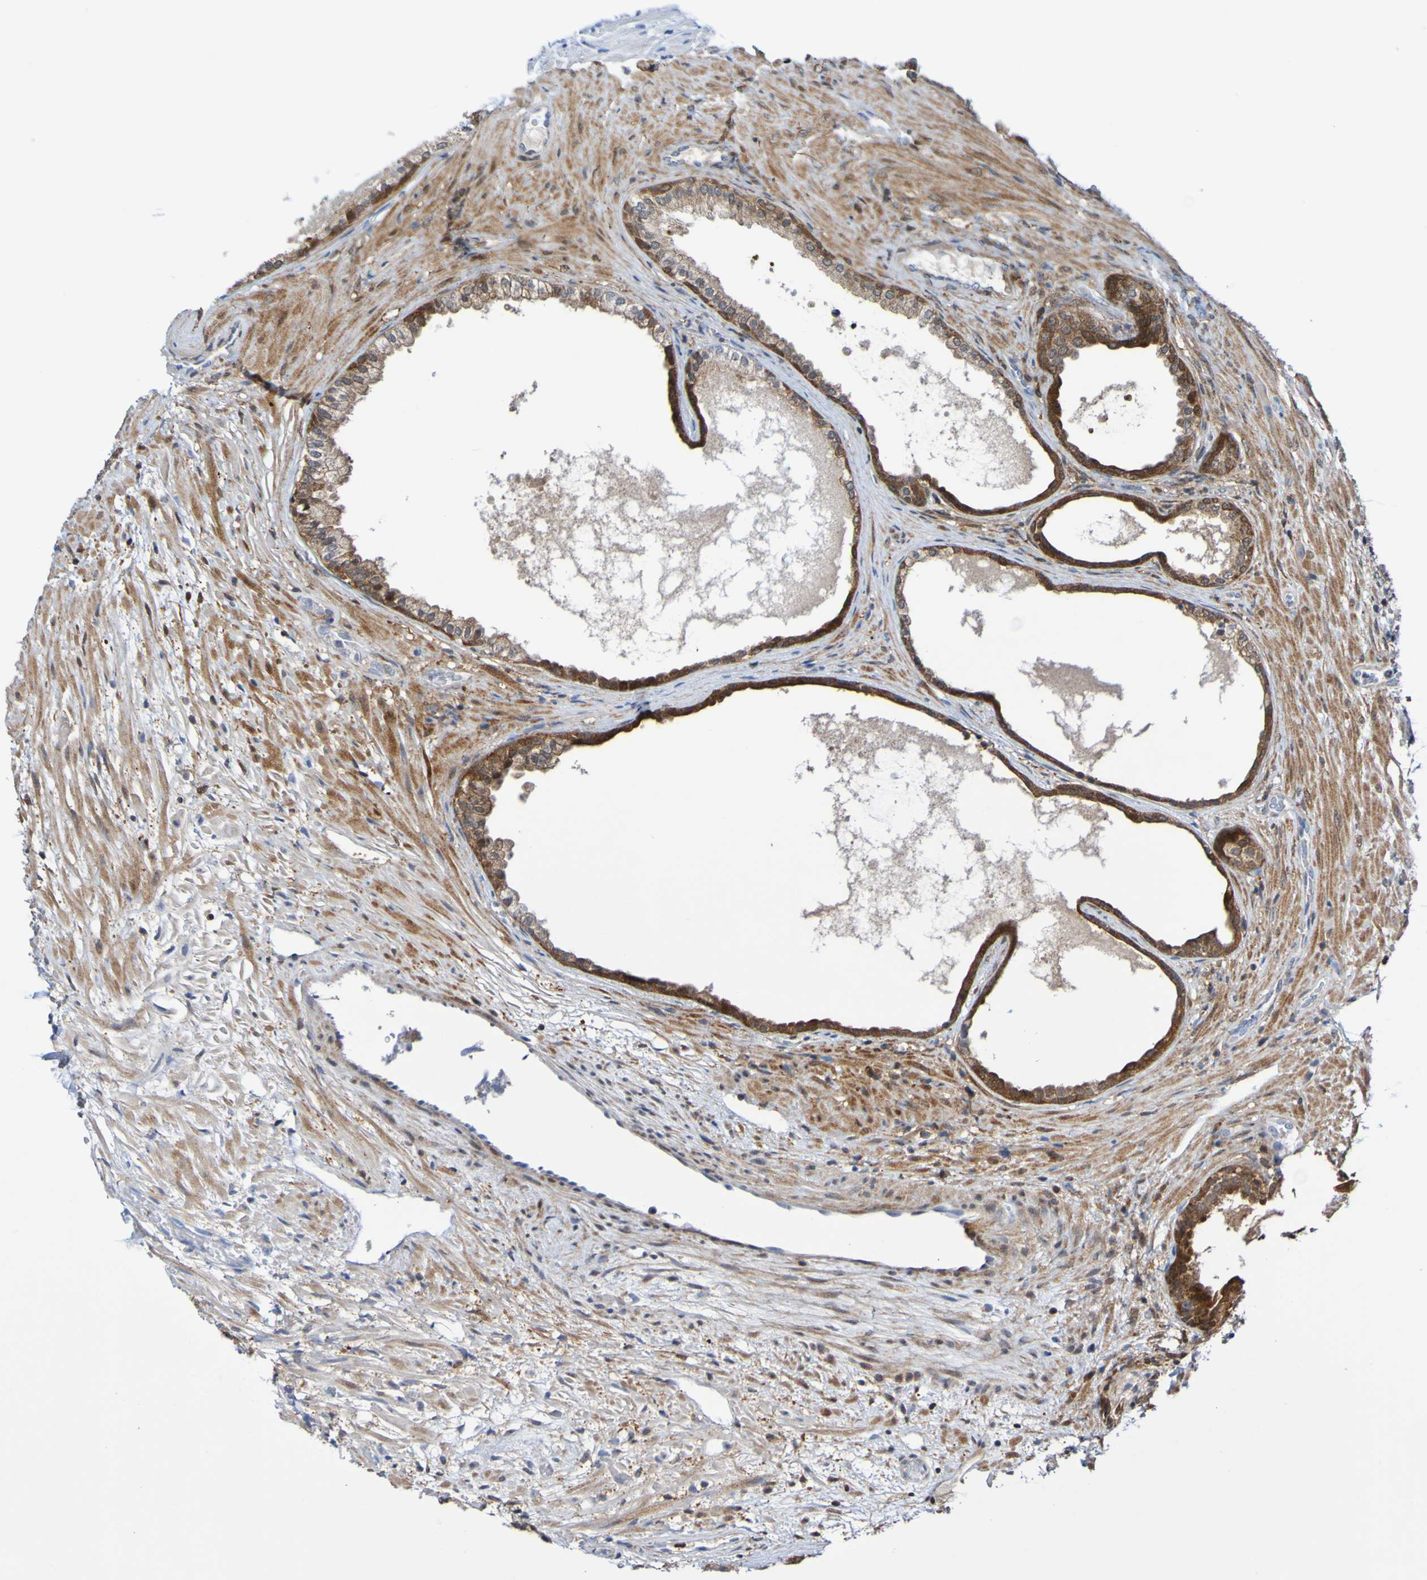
{"staining": {"intensity": "moderate", "quantity": ">75%", "location": "cytoplasmic/membranous"}, "tissue": "prostate", "cell_type": "Glandular cells", "image_type": "normal", "snomed": [{"axis": "morphology", "description": "Normal tissue, NOS"}, {"axis": "topography", "description": "Prostate"}], "caption": "An image of prostate stained for a protein displays moderate cytoplasmic/membranous brown staining in glandular cells. (DAB IHC, brown staining for protein, blue staining for nuclei).", "gene": "ATIC", "patient": {"sex": "male", "age": 76}}